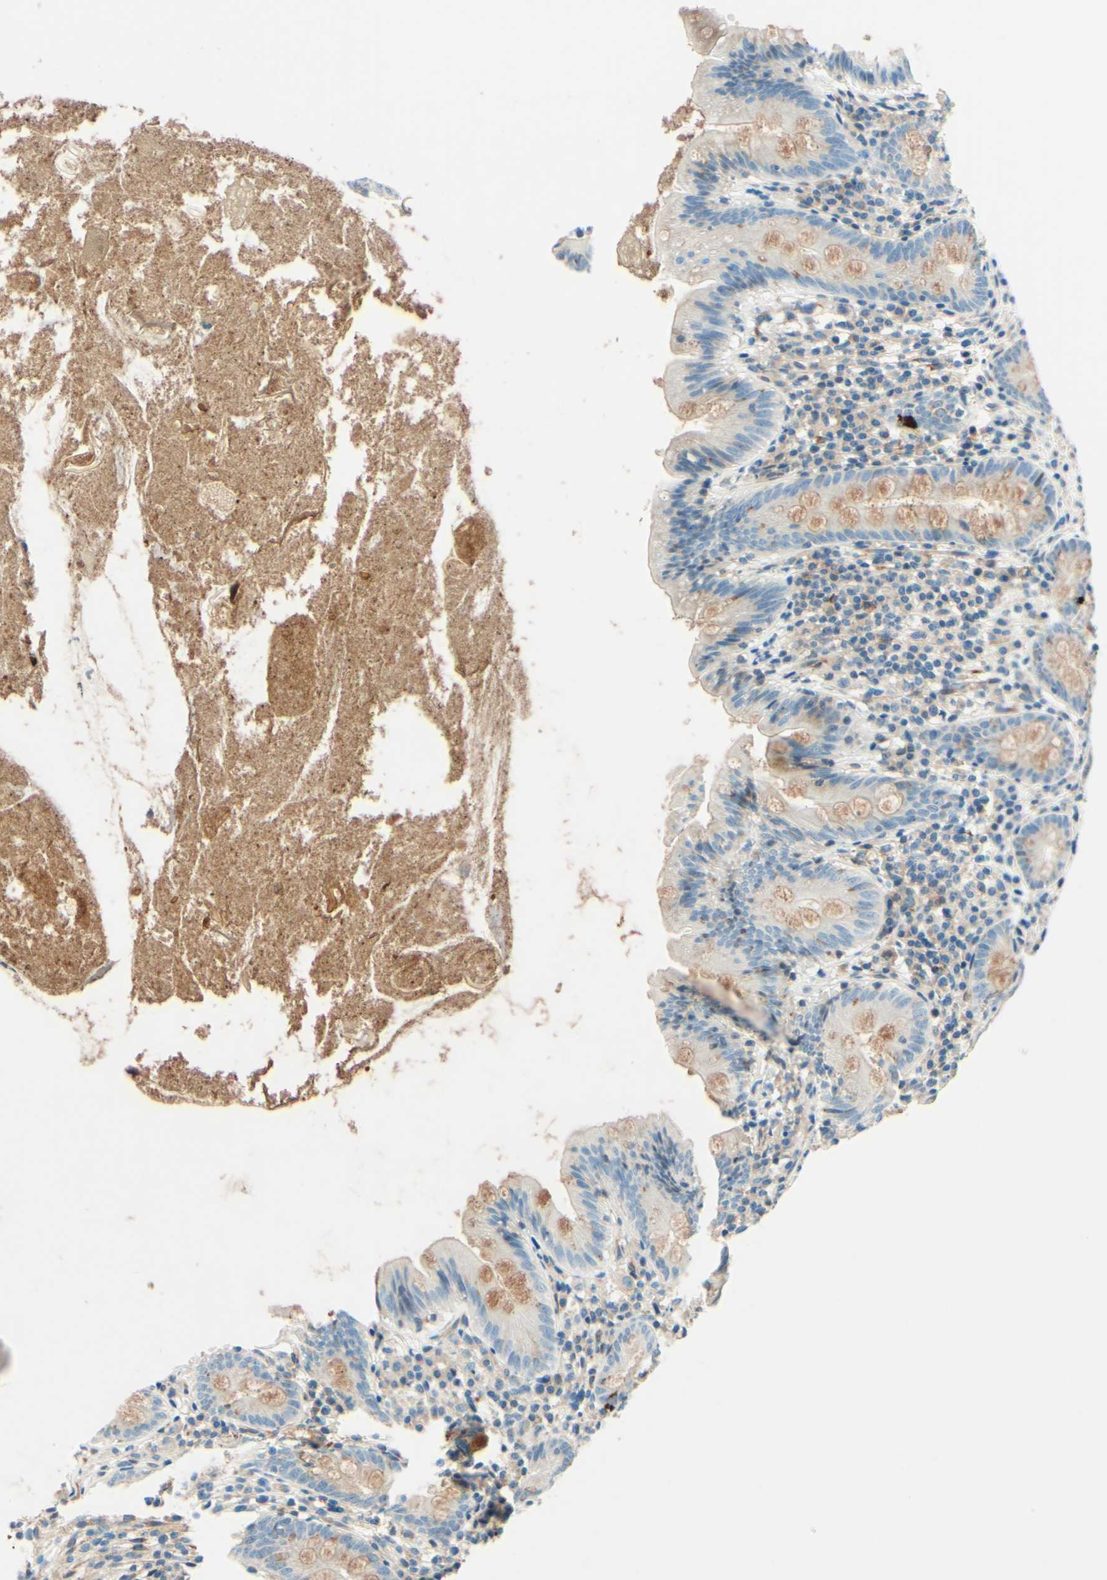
{"staining": {"intensity": "weak", "quantity": ">75%", "location": "cytoplasmic/membranous"}, "tissue": "appendix", "cell_type": "Glandular cells", "image_type": "normal", "snomed": [{"axis": "morphology", "description": "Normal tissue, NOS"}, {"axis": "topography", "description": "Appendix"}], "caption": "Brown immunohistochemical staining in benign appendix reveals weak cytoplasmic/membranous expression in about >75% of glandular cells.", "gene": "TAOK2", "patient": {"sex": "male", "age": 52}}